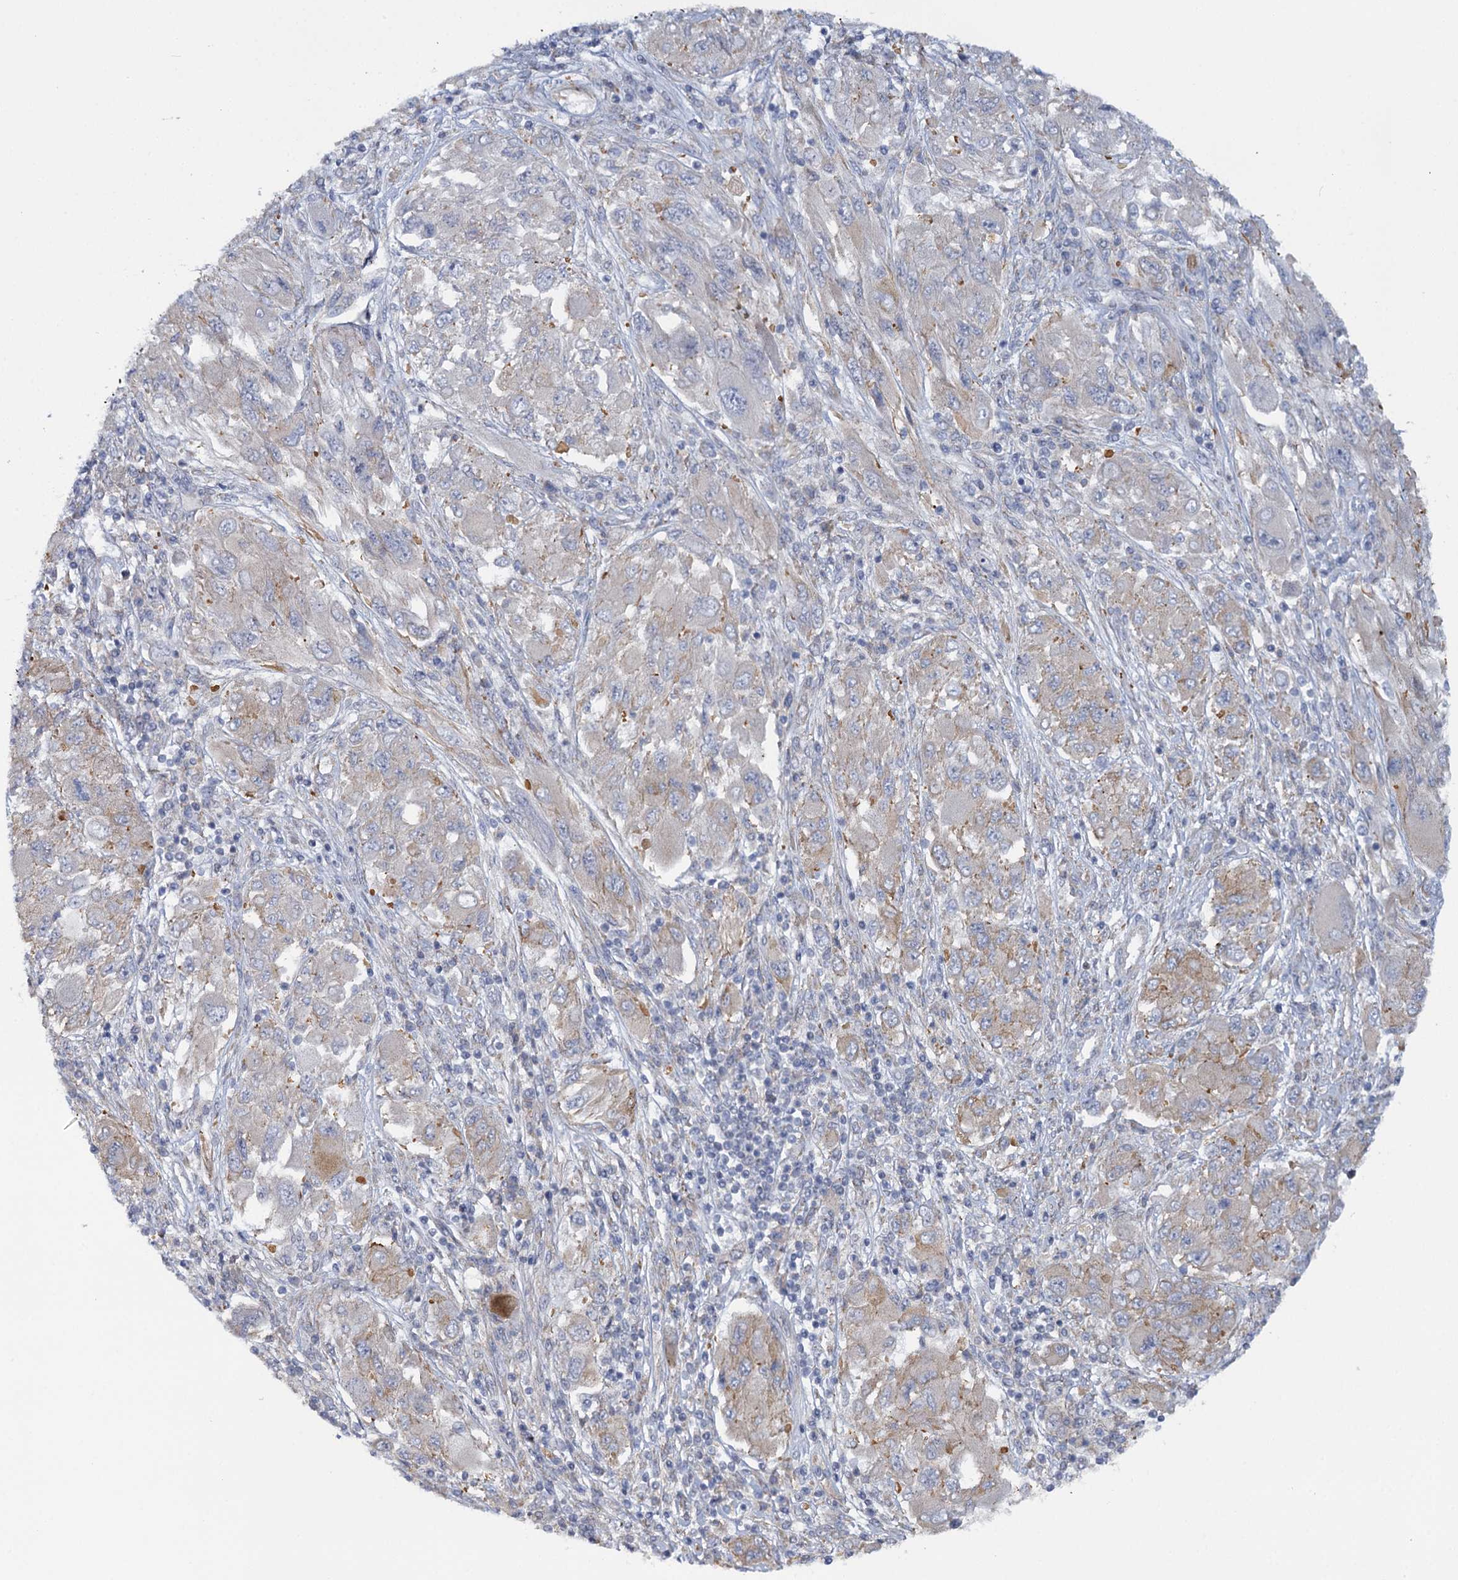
{"staining": {"intensity": "weak", "quantity": "25%-75%", "location": "cytoplasmic/membranous"}, "tissue": "melanoma", "cell_type": "Tumor cells", "image_type": "cancer", "snomed": [{"axis": "morphology", "description": "Malignant melanoma, NOS"}, {"axis": "topography", "description": "Skin"}], "caption": "Immunohistochemical staining of human melanoma reveals low levels of weak cytoplasmic/membranous protein positivity in about 25%-75% of tumor cells. The staining was performed using DAB, with brown indicating positive protein expression. Nuclei are stained blue with hematoxylin.", "gene": "MBLAC2", "patient": {"sex": "female", "age": 91}}